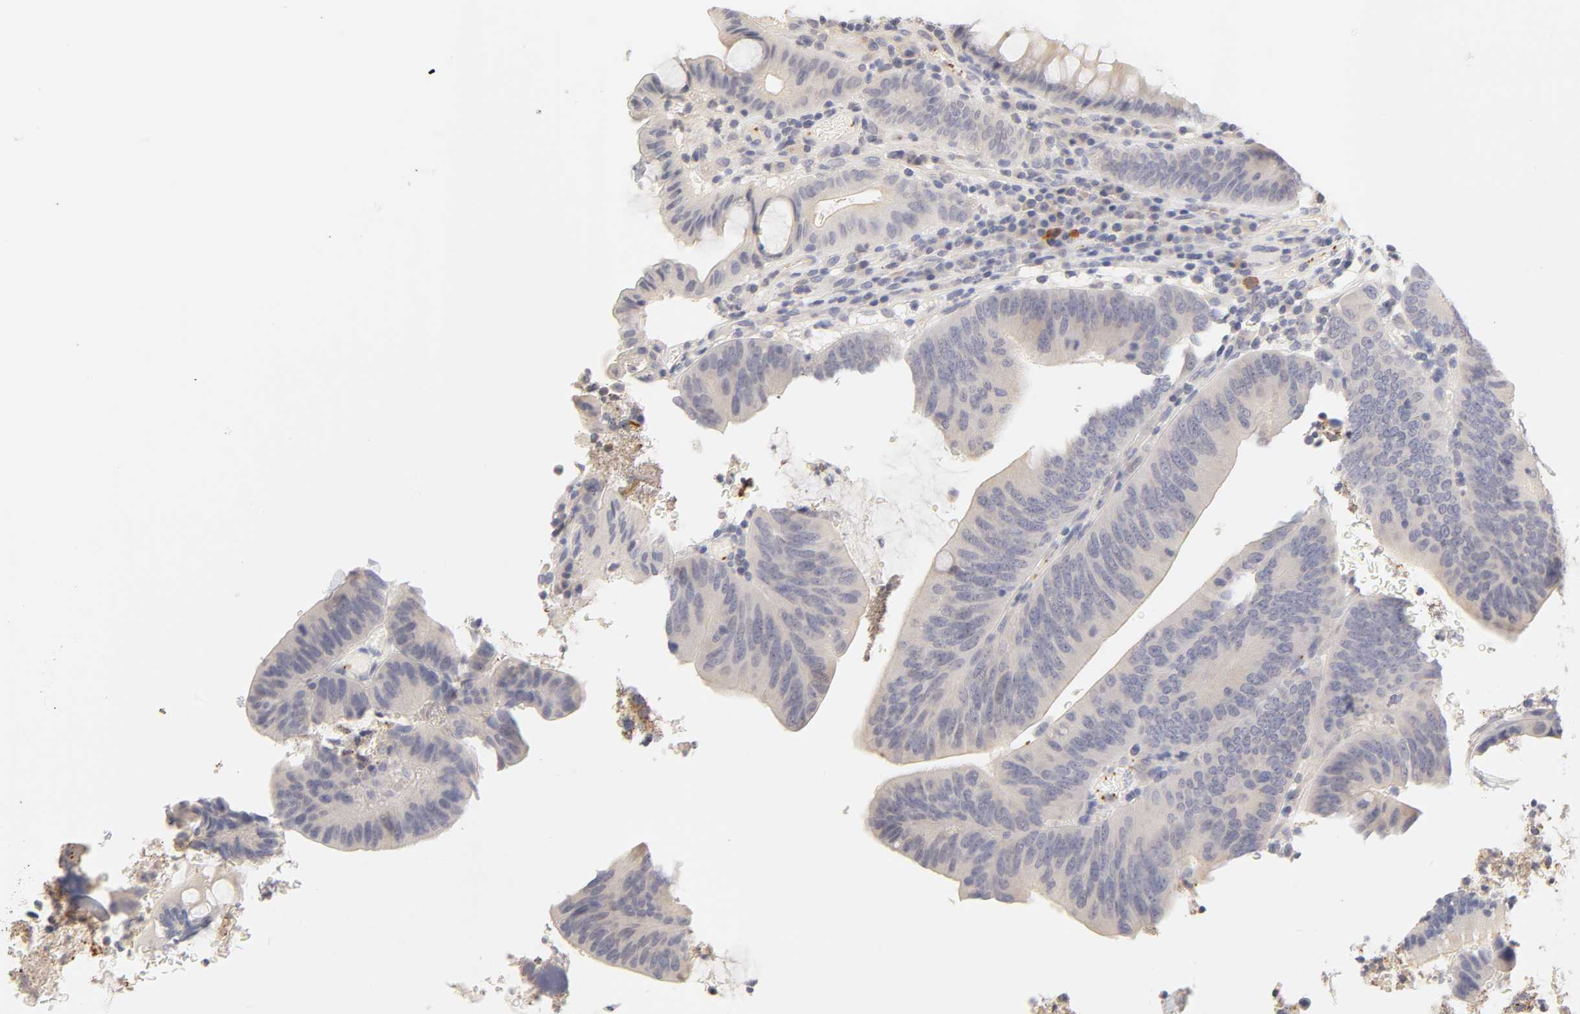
{"staining": {"intensity": "weak", "quantity": ">75%", "location": "cytoplasmic/membranous"}, "tissue": "colorectal cancer", "cell_type": "Tumor cells", "image_type": "cancer", "snomed": [{"axis": "morphology", "description": "Normal tissue, NOS"}, {"axis": "morphology", "description": "Adenocarcinoma, NOS"}, {"axis": "topography", "description": "Colon"}], "caption": "Protein expression analysis of human colorectal cancer (adenocarcinoma) reveals weak cytoplasmic/membranous staining in about >75% of tumor cells.", "gene": "CYP4B1", "patient": {"sex": "male", "age": 82}}